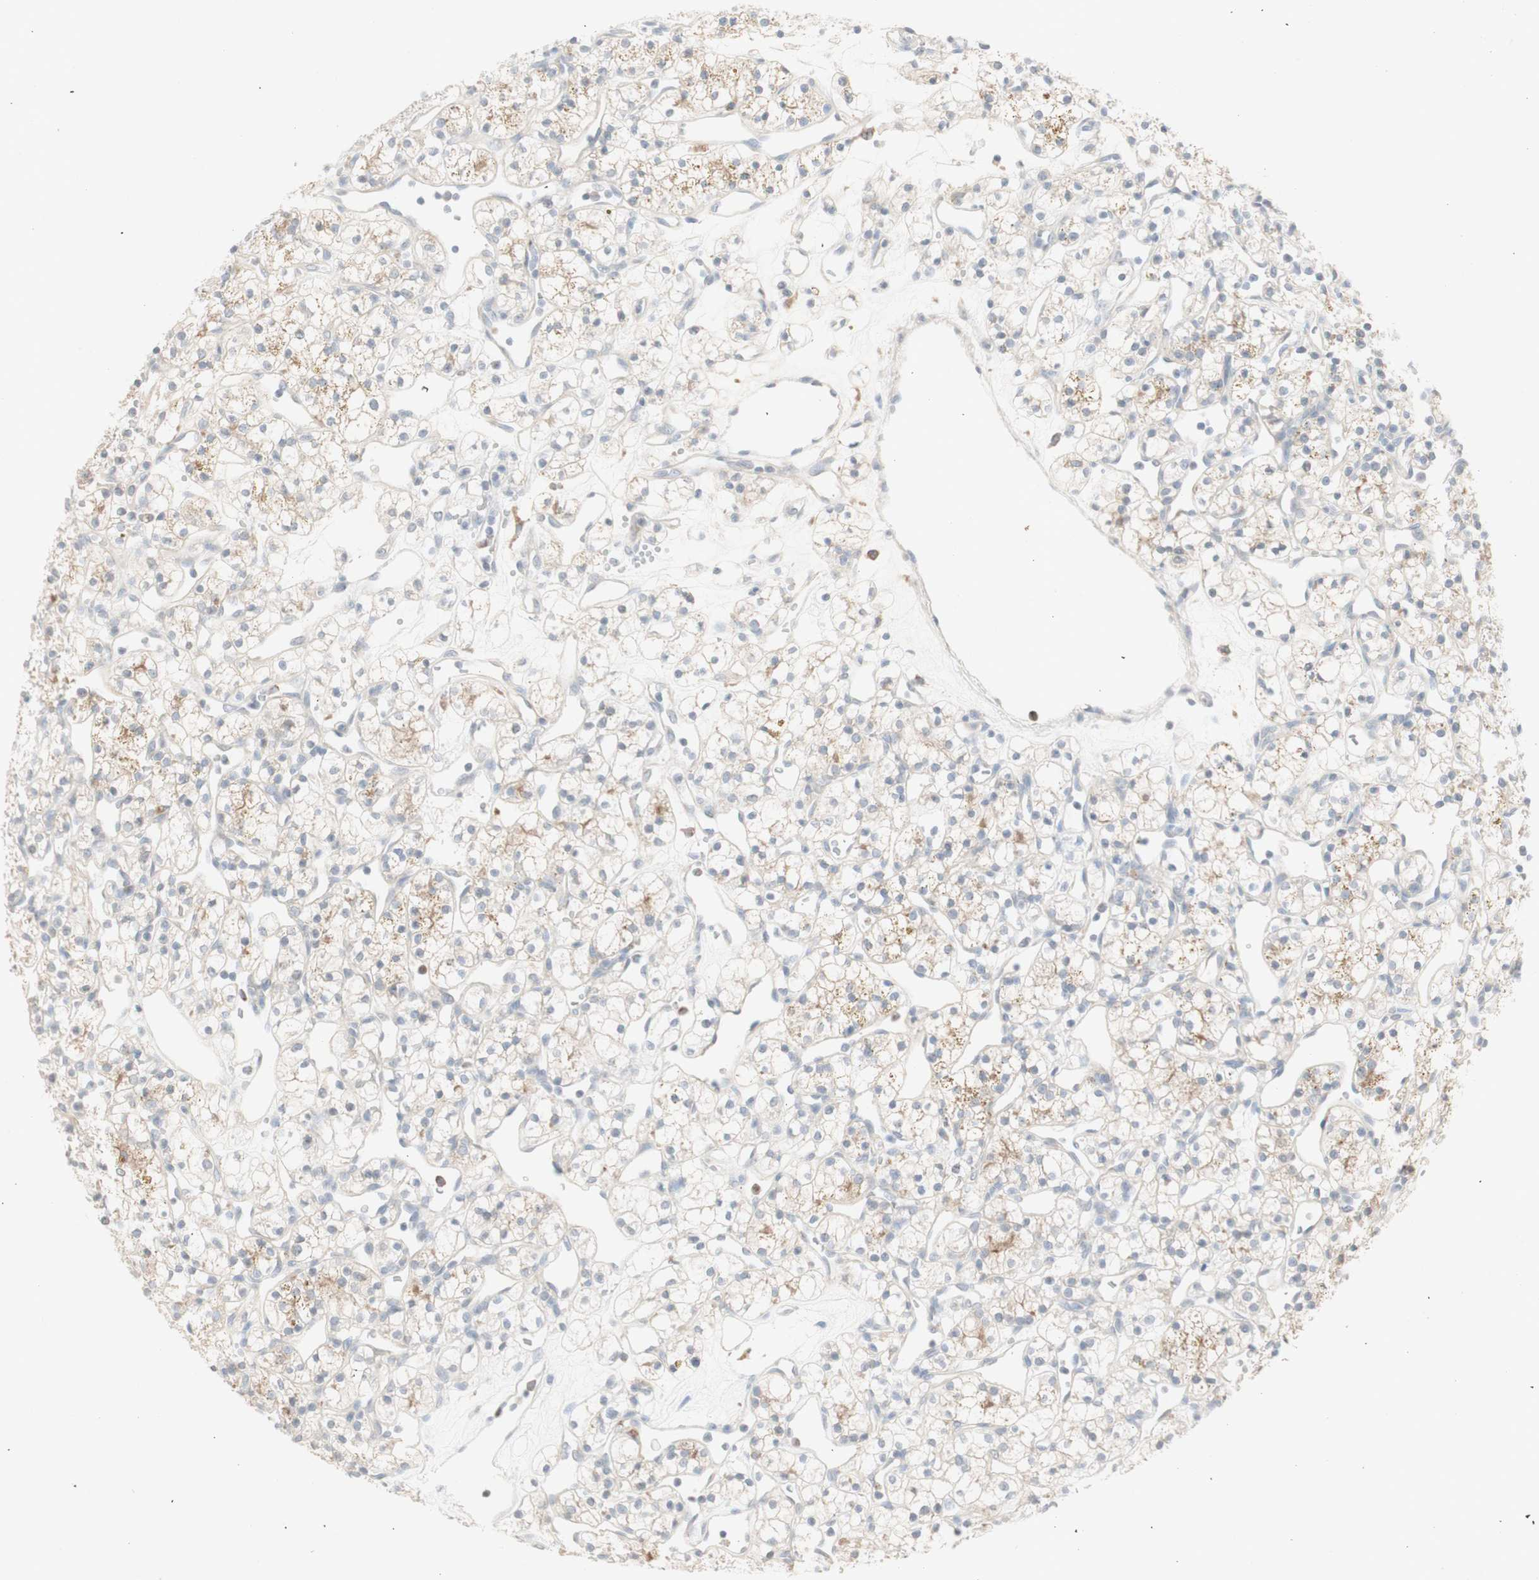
{"staining": {"intensity": "weak", "quantity": "<25%", "location": "cytoplasmic/membranous"}, "tissue": "renal cancer", "cell_type": "Tumor cells", "image_type": "cancer", "snomed": [{"axis": "morphology", "description": "Adenocarcinoma, NOS"}, {"axis": "topography", "description": "Kidney"}], "caption": "The photomicrograph demonstrates no staining of tumor cells in renal adenocarcinoma.", "gene": "ATP6V1B1", "patient": {"sex": "female", "age": 60}}